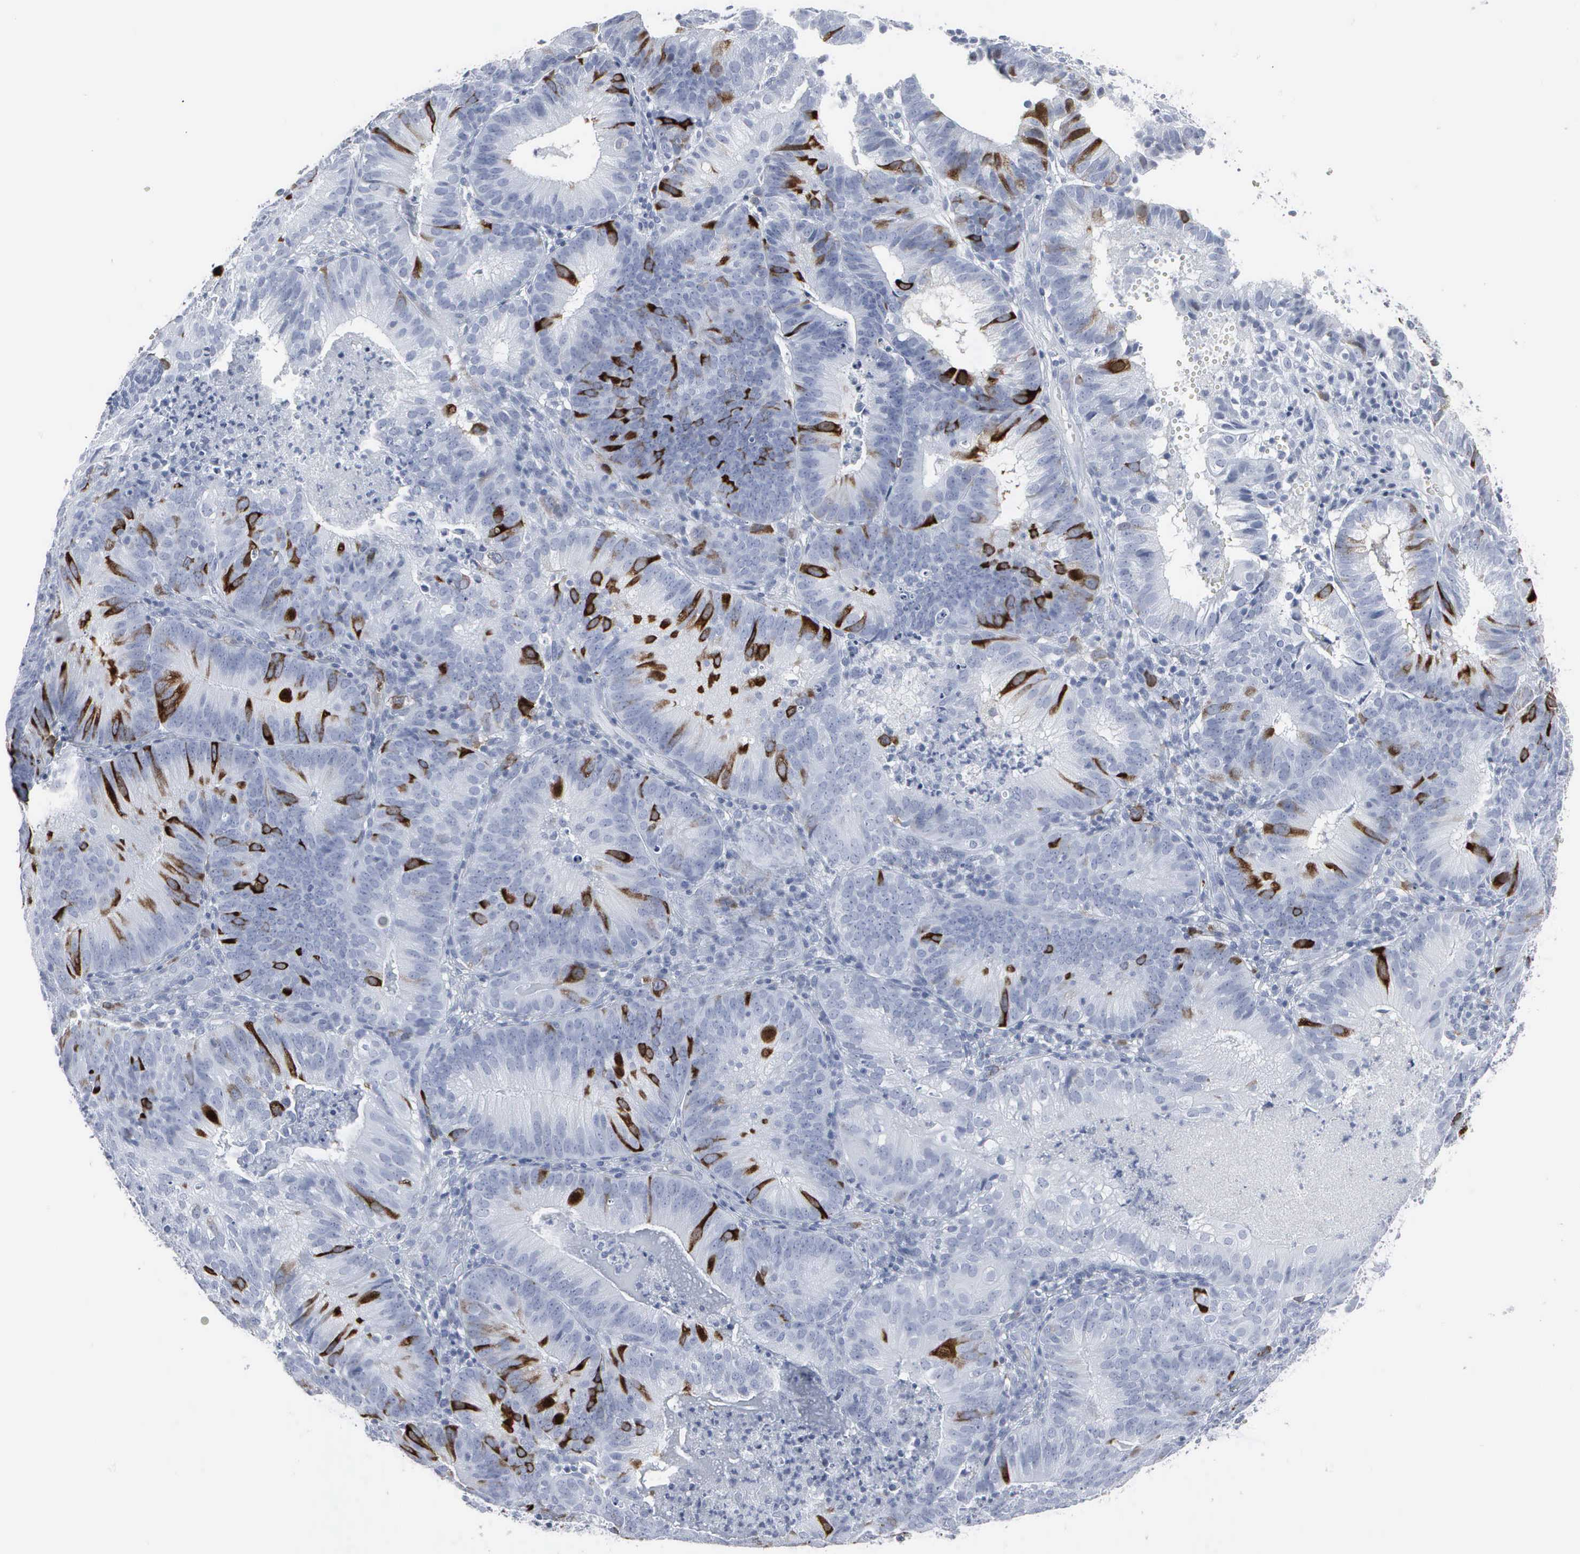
{"staining": {"intensity": "strong", "quantity": "<25%", "location": "cytoplasmic/membranous,nuclear"}, "tissue": "cervical cancer", "cell_type": "Tumor cells", "image_type": "cancer", "snomed": [{"axis": "morphology", "description": "Adenocarcinoma, NOS"}, {"axis": "topography", "description": "Cervix"}], "caption": "A medium amount of strong cytoplasmic/membranous and nuclear staining is seen in about <25% of tumor cells in cervical cancer tissue.", "gene": "CCNB1", "patient": {"sex": "female", "age": 60}}